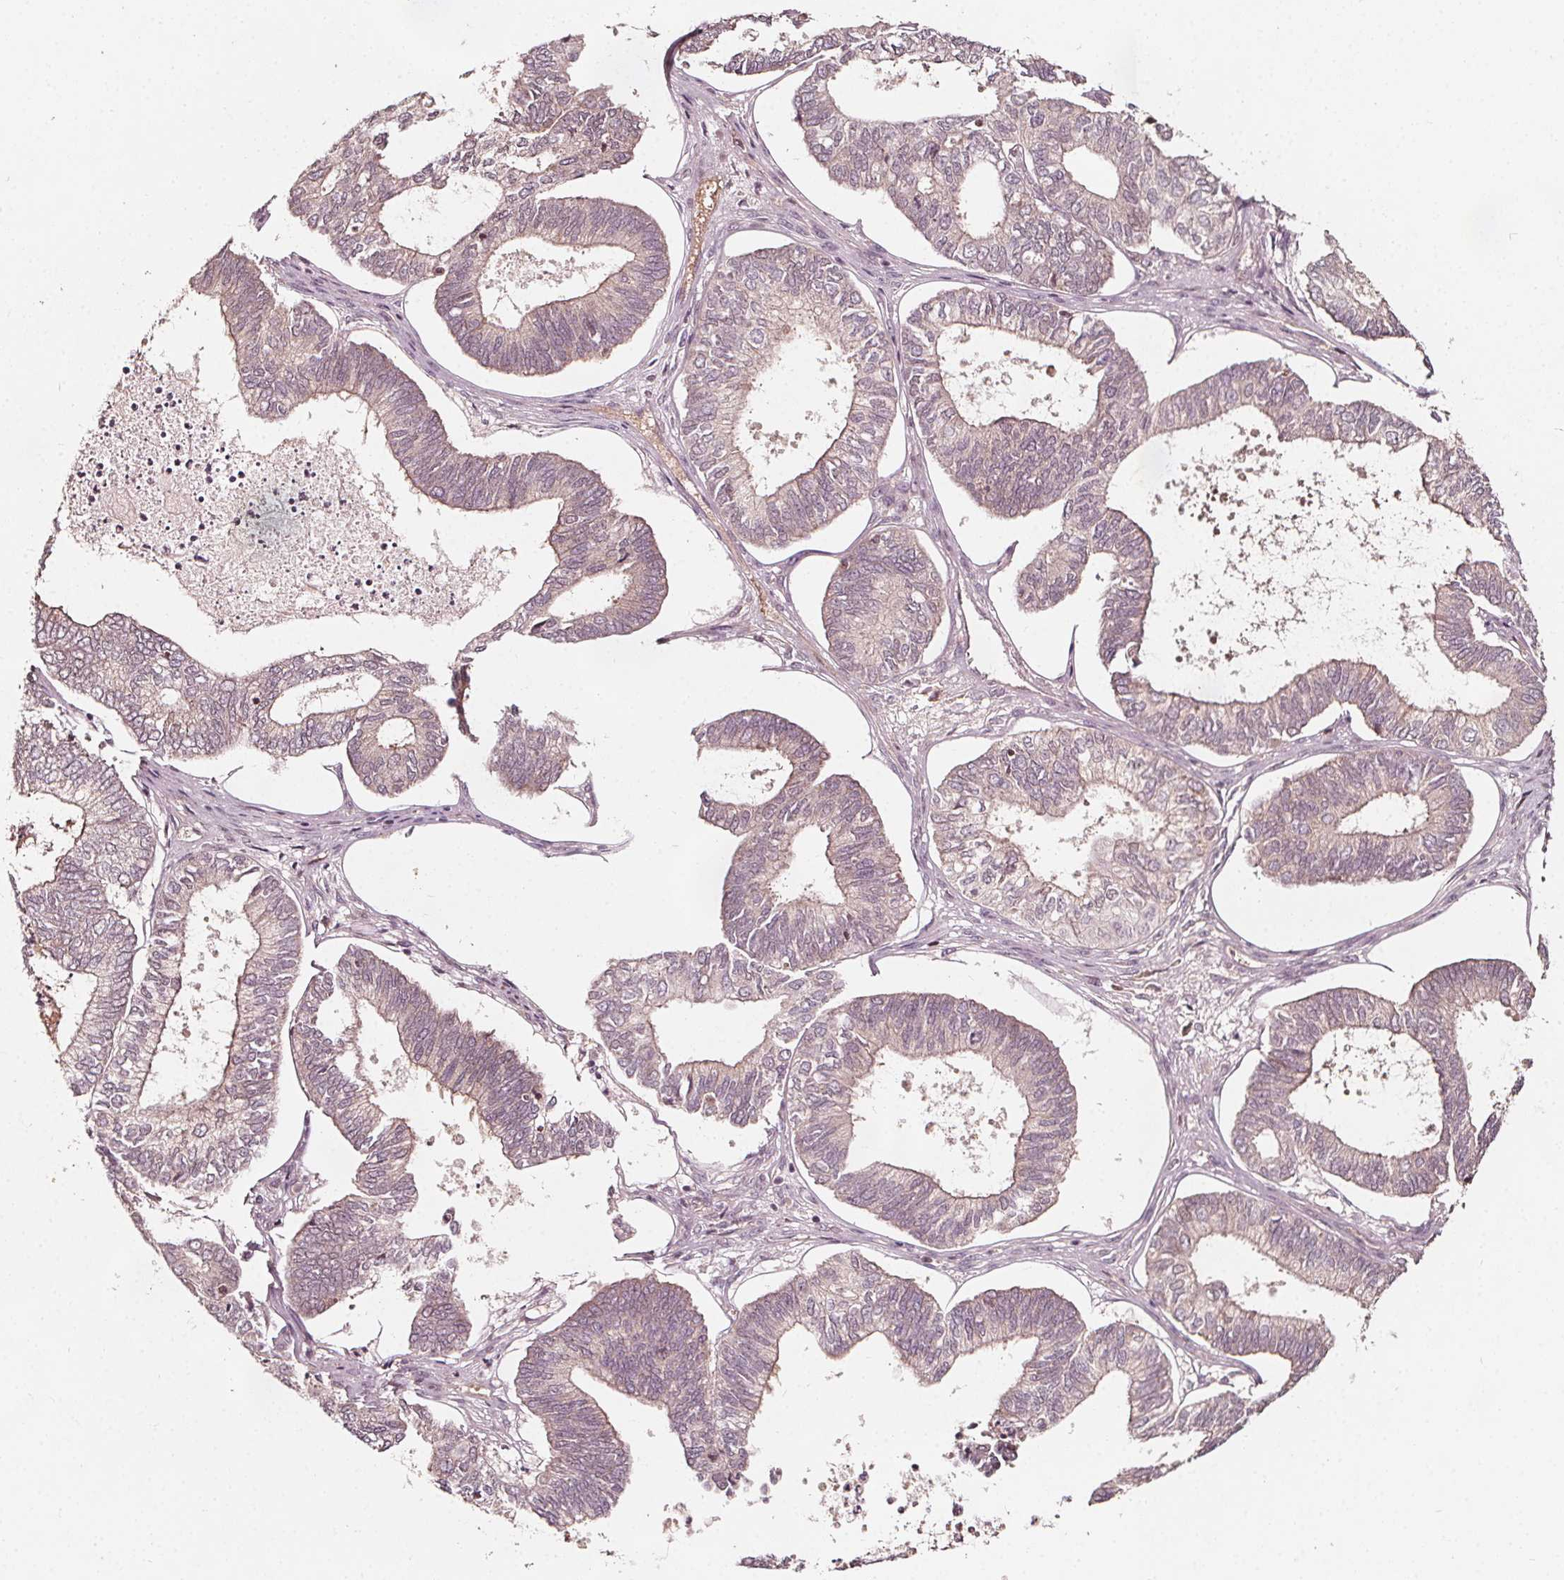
{"staining": {"intensity": "weak", "quantity": "25%-75%", "location": "cytoplasmic/membranous"}, "tissue": "ovarian cancer", "cell_type": "Tumor cells", "image_type": "cancer", "snomed": [{"axis": "morphology", "description": "Carcinoma, endometroid"}, {"axis": "topography", "description": "Ovary"}], "caption": "Ovarian cancer stained for a protein (brown) reveals weak cytoplasmic/membranous positive expression in approximately 25%-75% of tumor cells.", "gene": "AIP", "patient": {"sex": "female", "age": 64}}